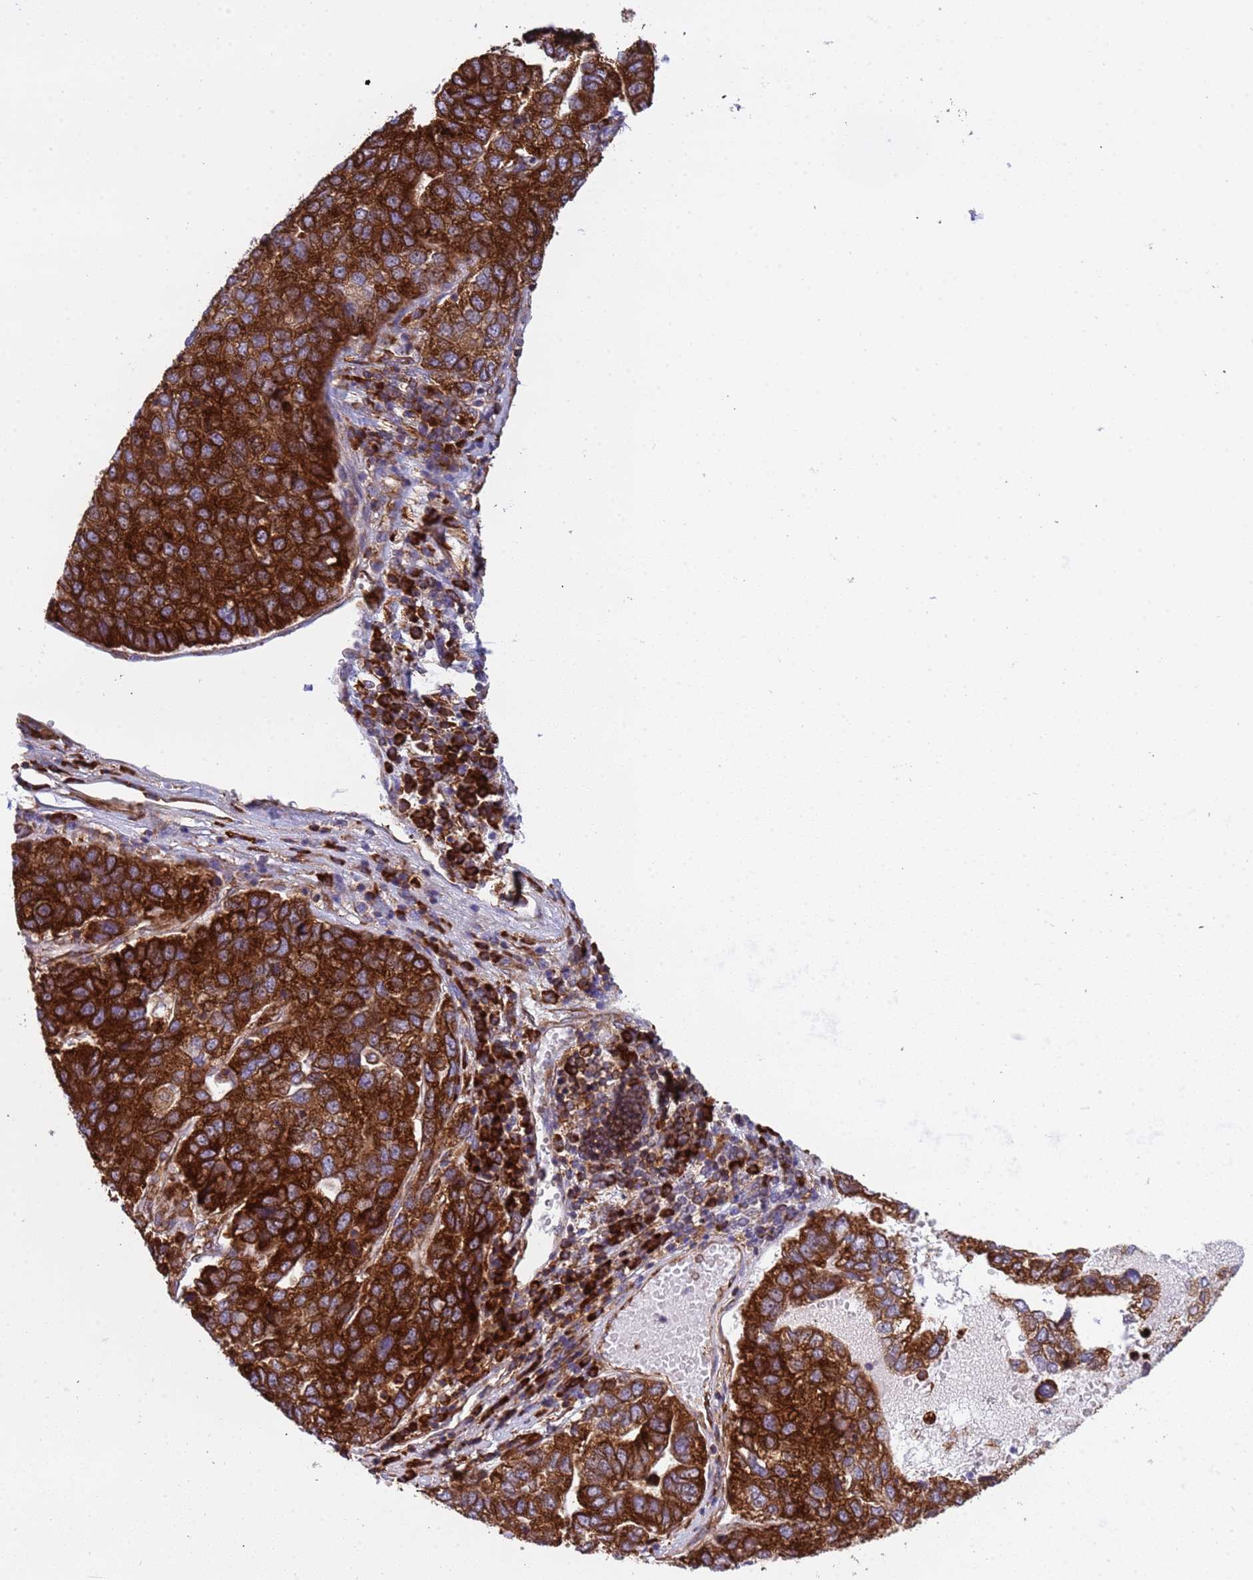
{"staining": {"intensity": "strong", "quantity": ">75%", "location": "cytoplasmic/membranous"}, "tissue": "pancreatic cancer", "cell_type": "Tumor cells", "image_type": "cancer", "snomed": [{"axis": "morphology", "description": "Adenocarcinoma, NOS"}, {"axis": "topography", "description": "Pancreas"}], "caption": "Pancreatic cancer was stained to show a protein in brown. There is high levels of strong cytoplasmic/membranous expression in about >75% of tumor cells. The protein of interest is stained brown, and the nuclei are stained in blue (DAB IHC with brightfield microscopy, high magnification).", "gene": "RPL36", "patient": {"sex": "female", "age": 61}}